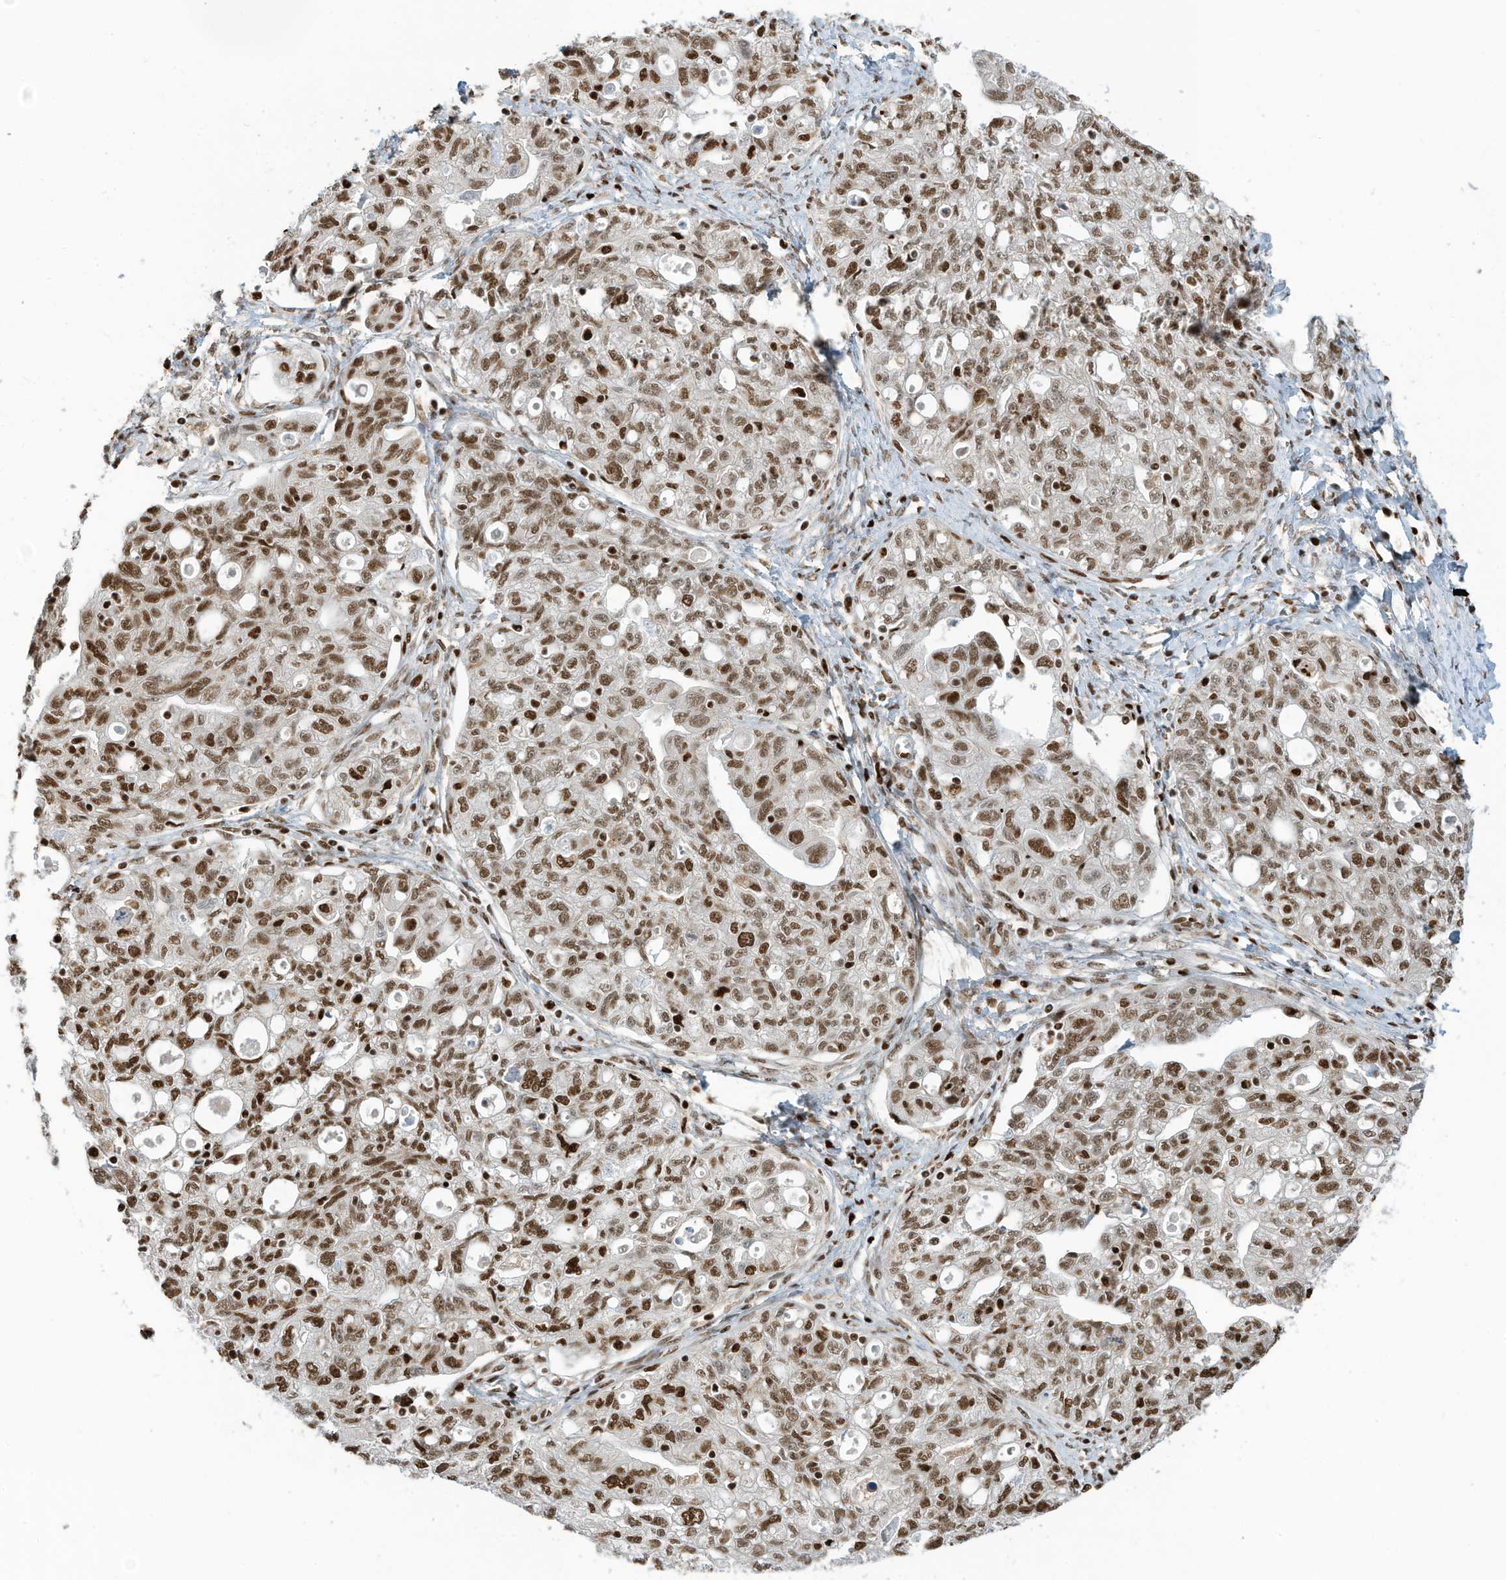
{"staining": {"intensity": "moderate", "quantity": ">75%", "location": "nuclear"}, "tissue": "ovarian cancer", "cell_type": "Tumor cells", "image_type": "cancer", "snomed": [{"axis": "morphology", "description": "Carcinoma, NOS"}, {"axis": "morphology", "description": "Cystadenocarcinoma, serous, NOS"}, {"axis": "topography", "description": "Ovary"}], "caption": "Moderate nuclear staining for a protein is identified in approximately >75% of tumor cells of ovarian serous cystadenocarcinoma using immunohistochemistry.", "gene": "SAMD15", "patient": {"sex": "female", "age": 69}}